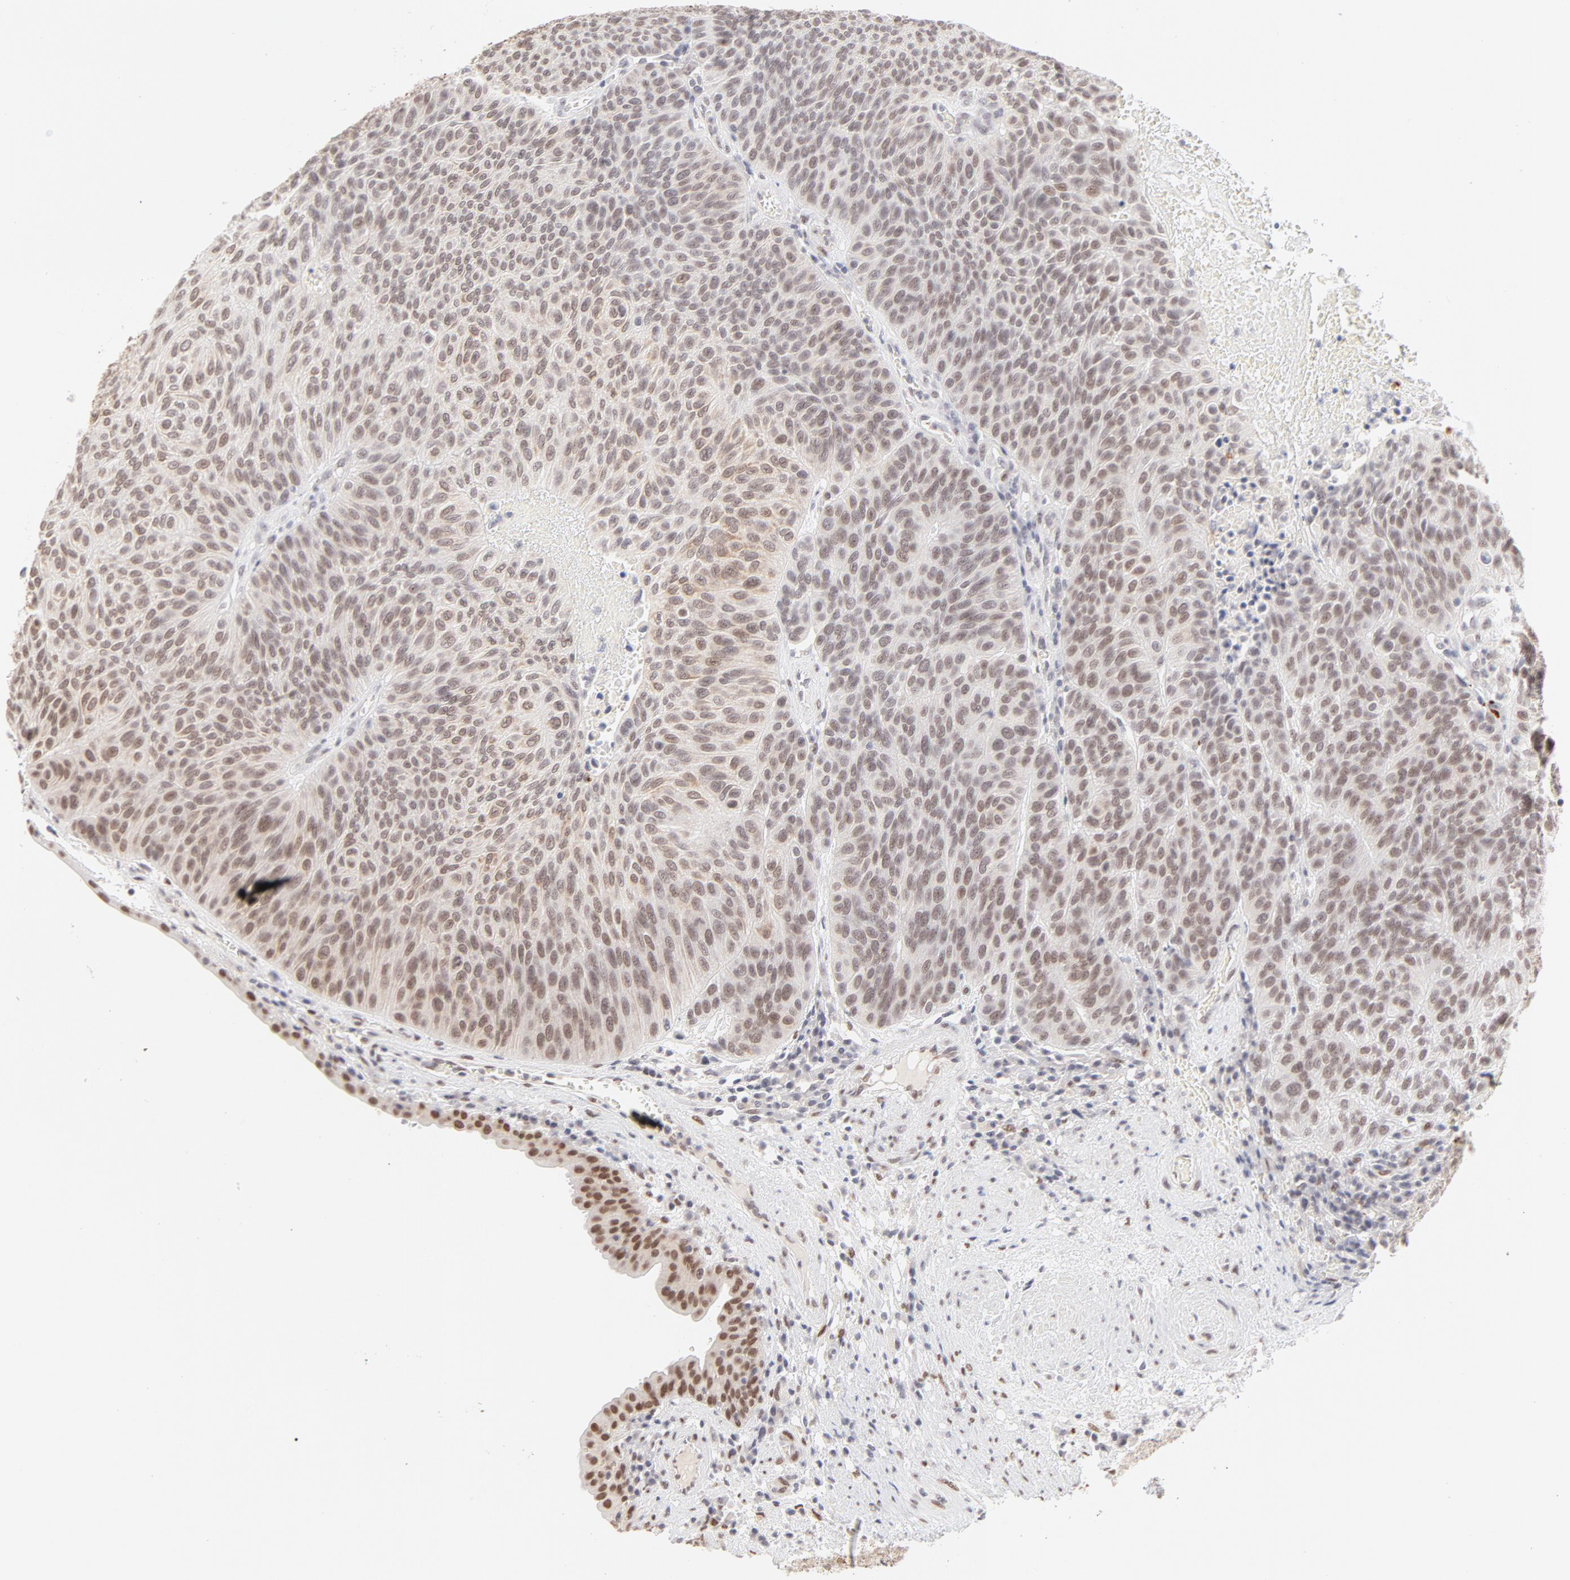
{"staining": {"intensity": "weak", "quantity": ">75%", "location": "nuclear"}, "tissue": "urothelial cancer", "cell_type": "Tumor cells", "image_type": "cancer", "snomed": [{"axis": "morphology", "description": "Urothelial carcinoma, High grade"}, {"axis": "topography", "description": "Urinary bladder"}], "caption": "Immunohistochemistry histopathology image of human urothelial cancer stained for a protein (brown), which displays low levels of weak nuclear staining in approximately >75% of tumor cells.", "gene": "PBX3", "patient": {"sex": "male", "age": 66}}